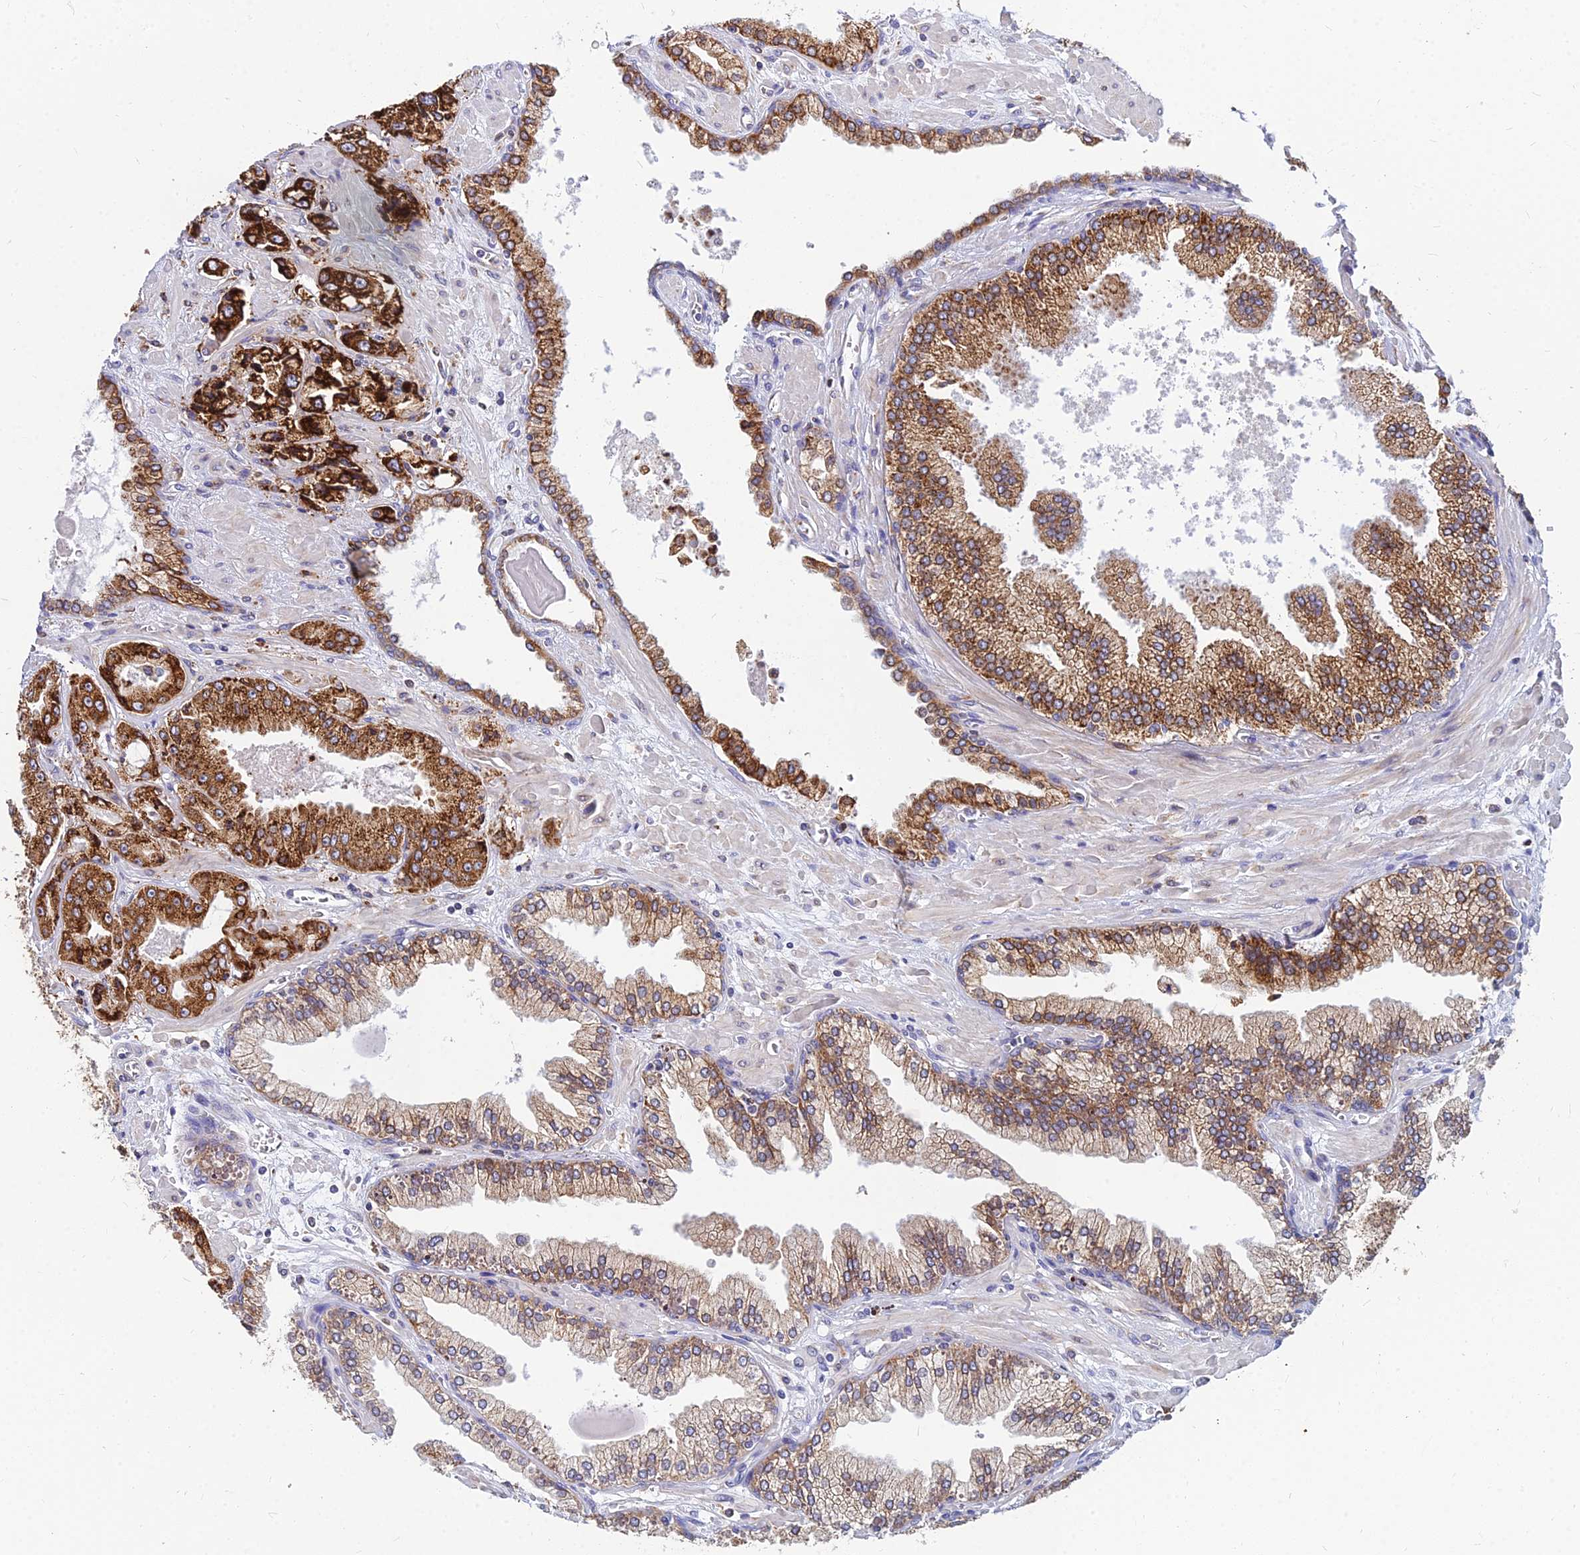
{"staining": {"intensity": "strong", "quantity": ">75%", "location": "cytoplasmic/membranous"}, "tissue": "prostate cancer", "cell_type": "Tumor cells", "image_type": "cancer", "snomed": [{"axis": "morphology", "description": "Adenocarcinoma, High grade"}, {"axis": "topography", "description": "Prostate"}], "caption": "A high-resolution micrograph shows IHC staining of prostate cancer, which exhibits strong cytoplasmic/membranous expression in about >75% of tumor cells.", "gene": "CCT6B", "patient": {"sex": "male", "age": 74}}